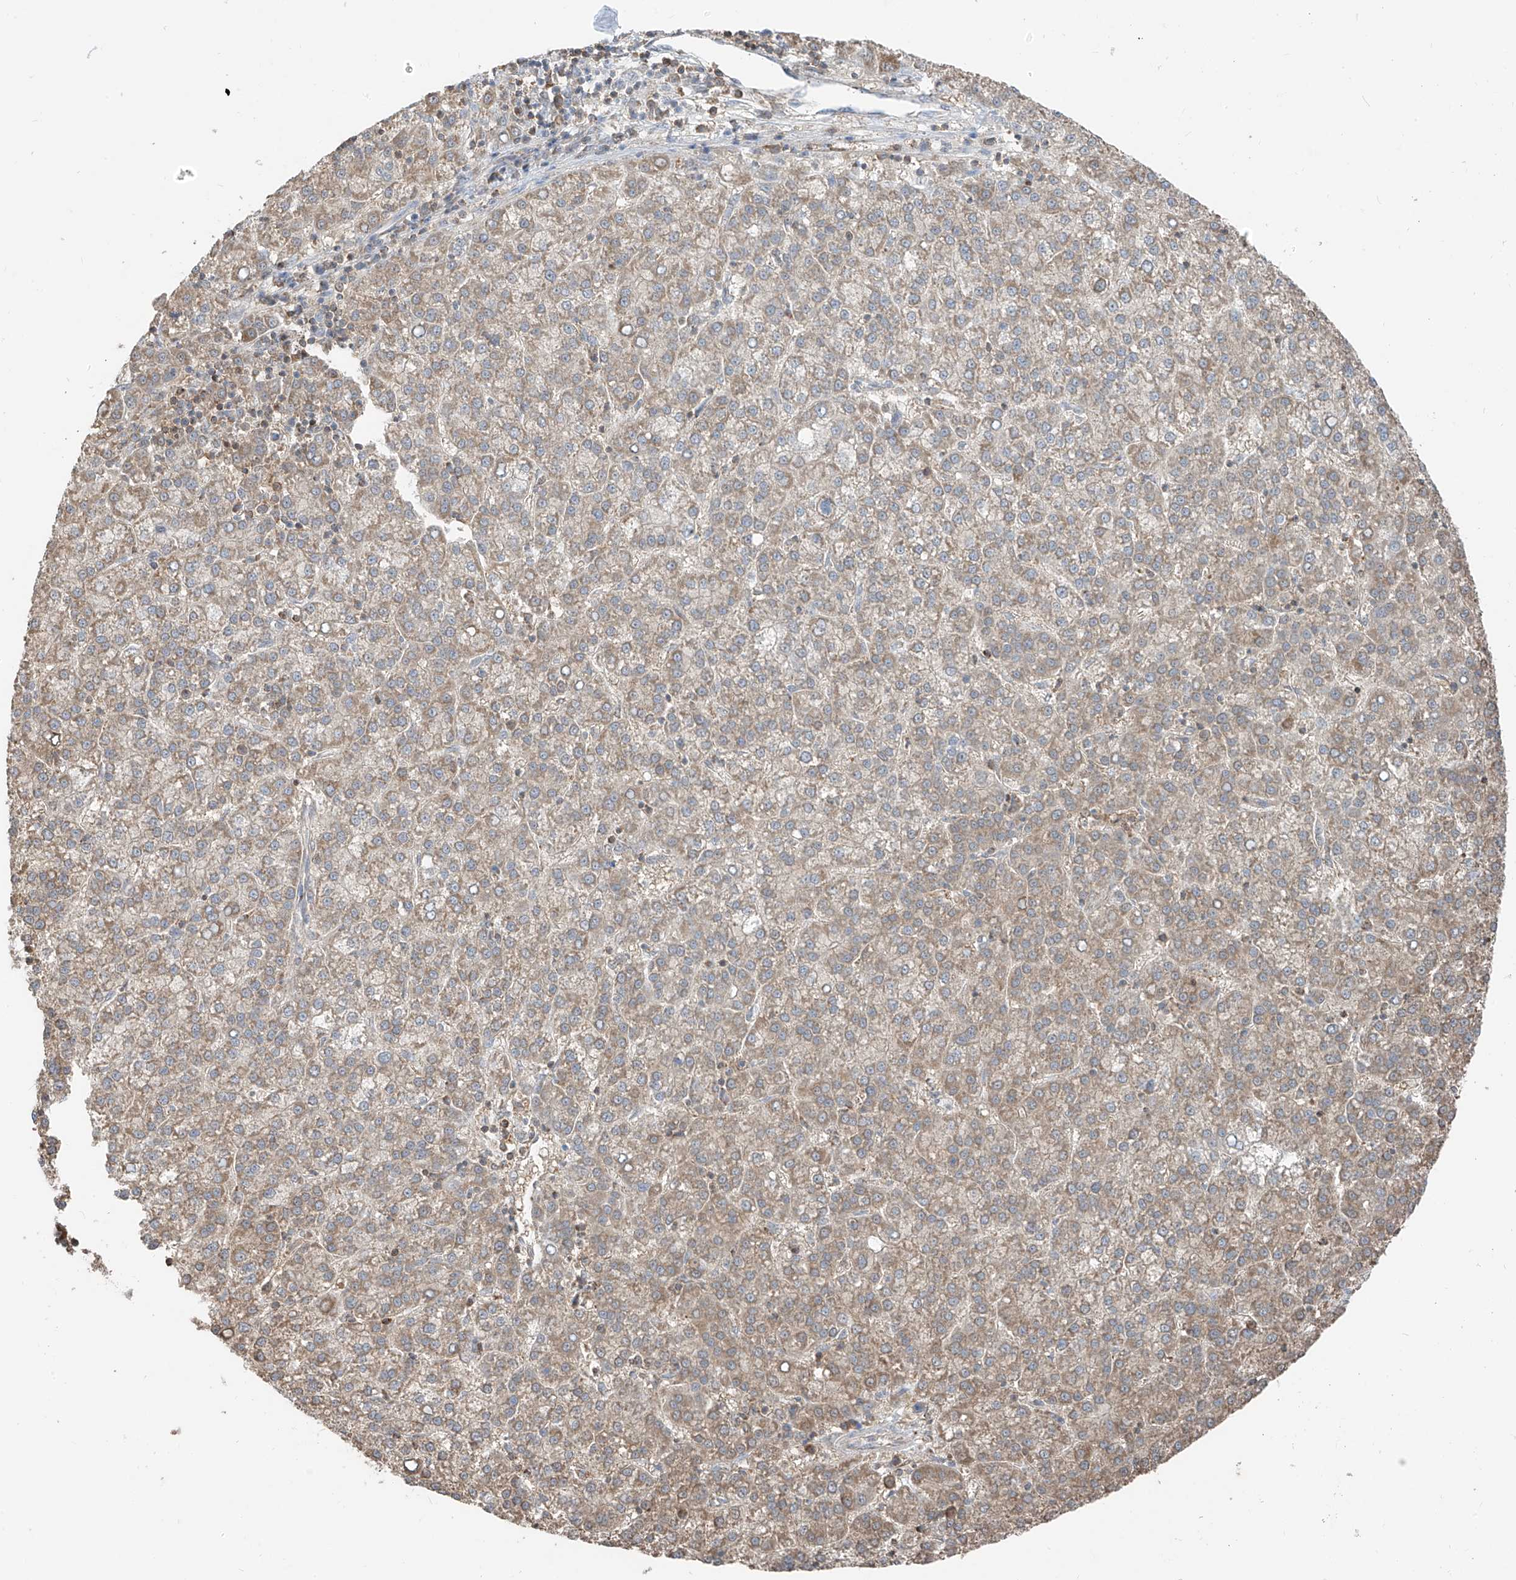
{"staining": {"intensity": "weak", "quantity": ">75%", "location": "cytoplasmic/membranous"}, "tissue": "liver cancer", "cell_type": "Tumor cells", "image_type": "cancer", "snomed": [{"axis": "morphology", "description": "Carcinoma, Hepatocellular, NOS"}, {"axis": "topography", "description": "Liver"}], "caption": "A brown stain shows weak cytoplasmic/membranous expression of a protein in human liver cancer (hepatocellular carcinoma) tumor cells. (brown staining indicates protein expression, while blue staining denotes nuclei).", "gene": "ETHE1", "patient": {"sex": "female", "age": 58}}